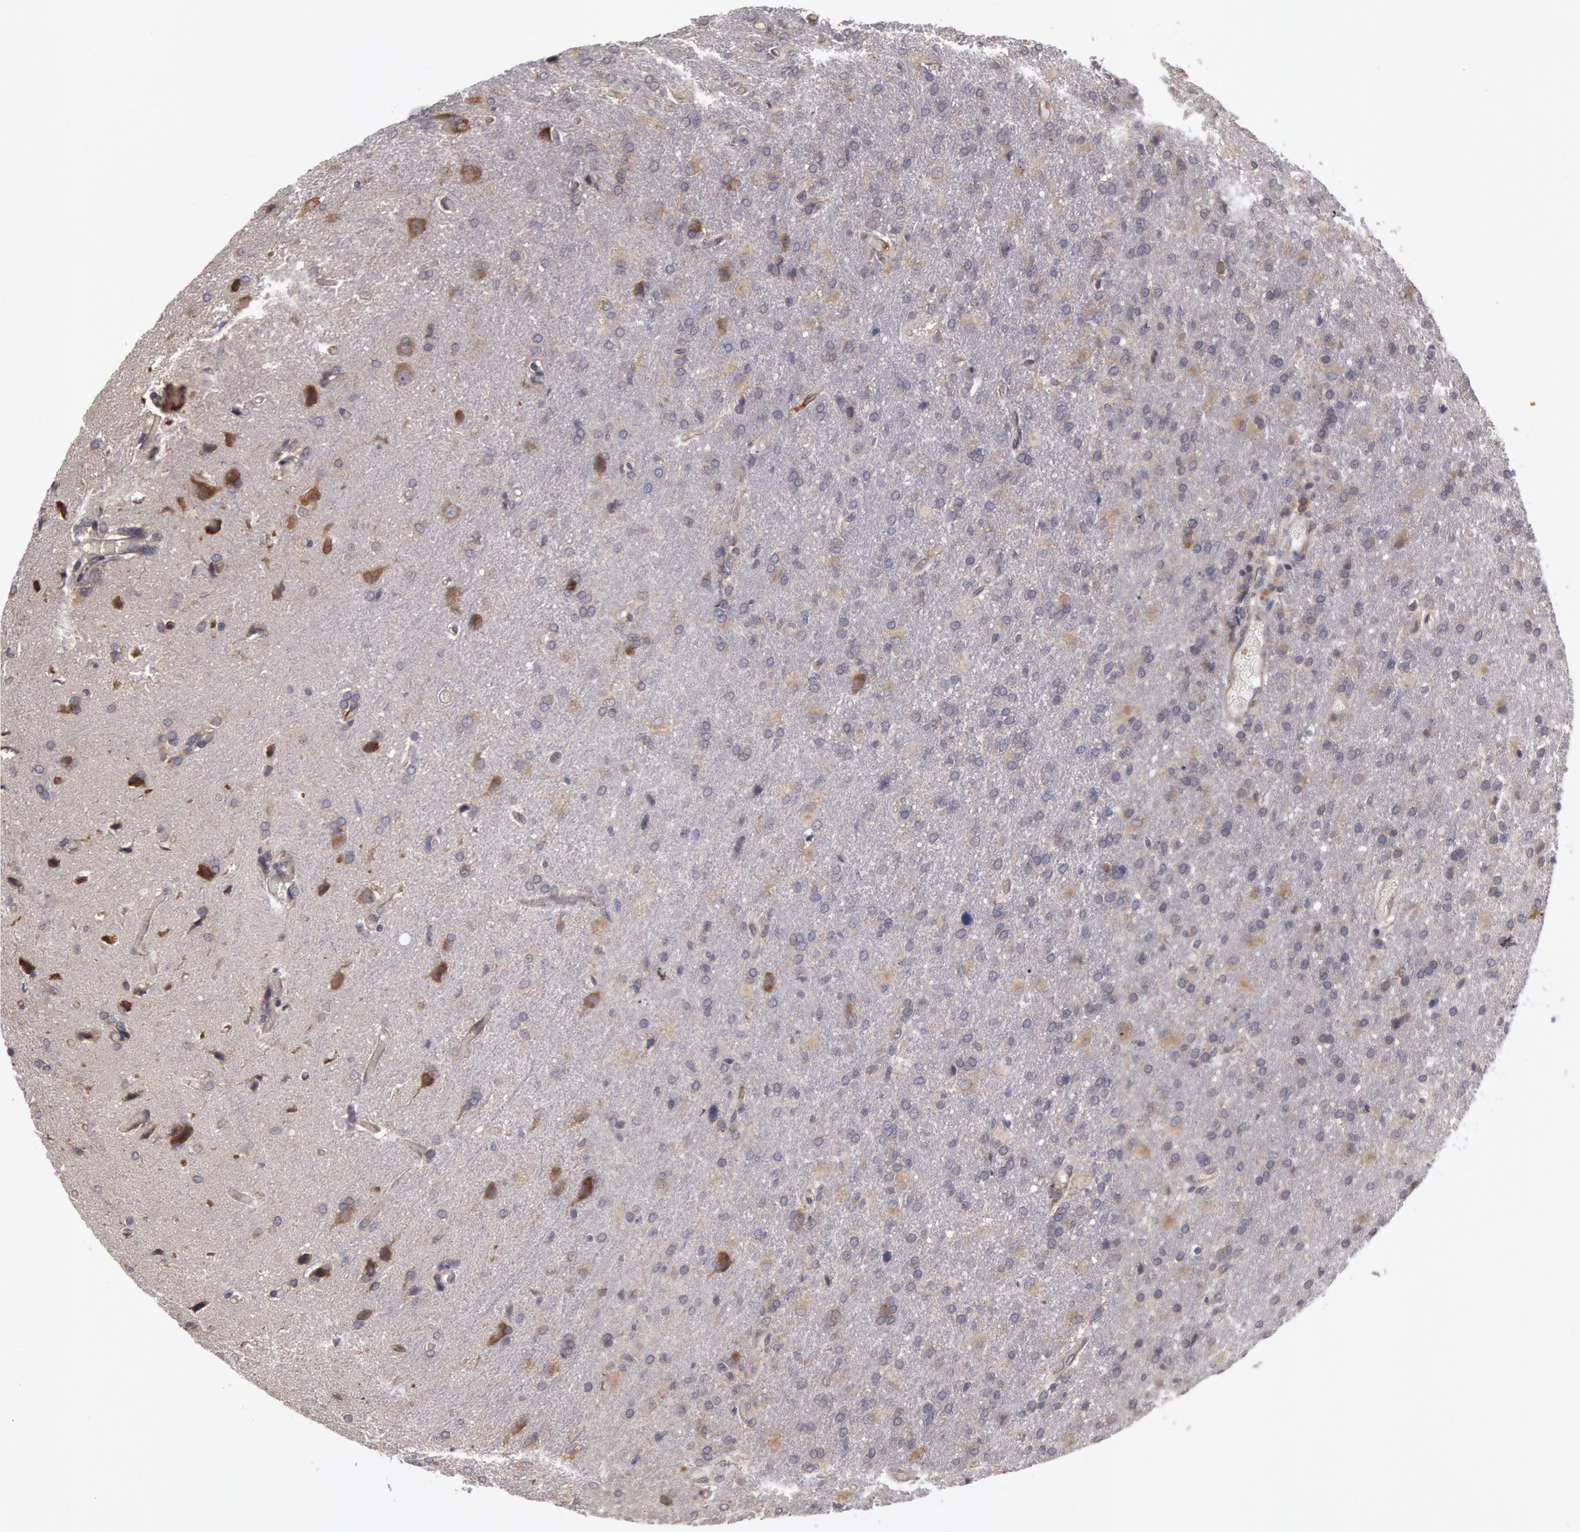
{"staining": {"intensity": "moderate", "quantity": "<25%", "location": "cytoplasmic/membranous"}, "tissue": "glioma", "cell_type": "Tumor cells", "image_type": "cancer", "snomed": [{"axis": "morphology", "description": "Glioma, malignant, High grade"}, {"axis": "topography", "description": "Brain"}], "caption": "Glioma was stained to show a protein in brown. There is low levels of moderate cytoplasmic/membranous expression in approximately <25% of tumor cells.", "gene": "NMT2", "patient": {"sex": "male", "age": 68}}